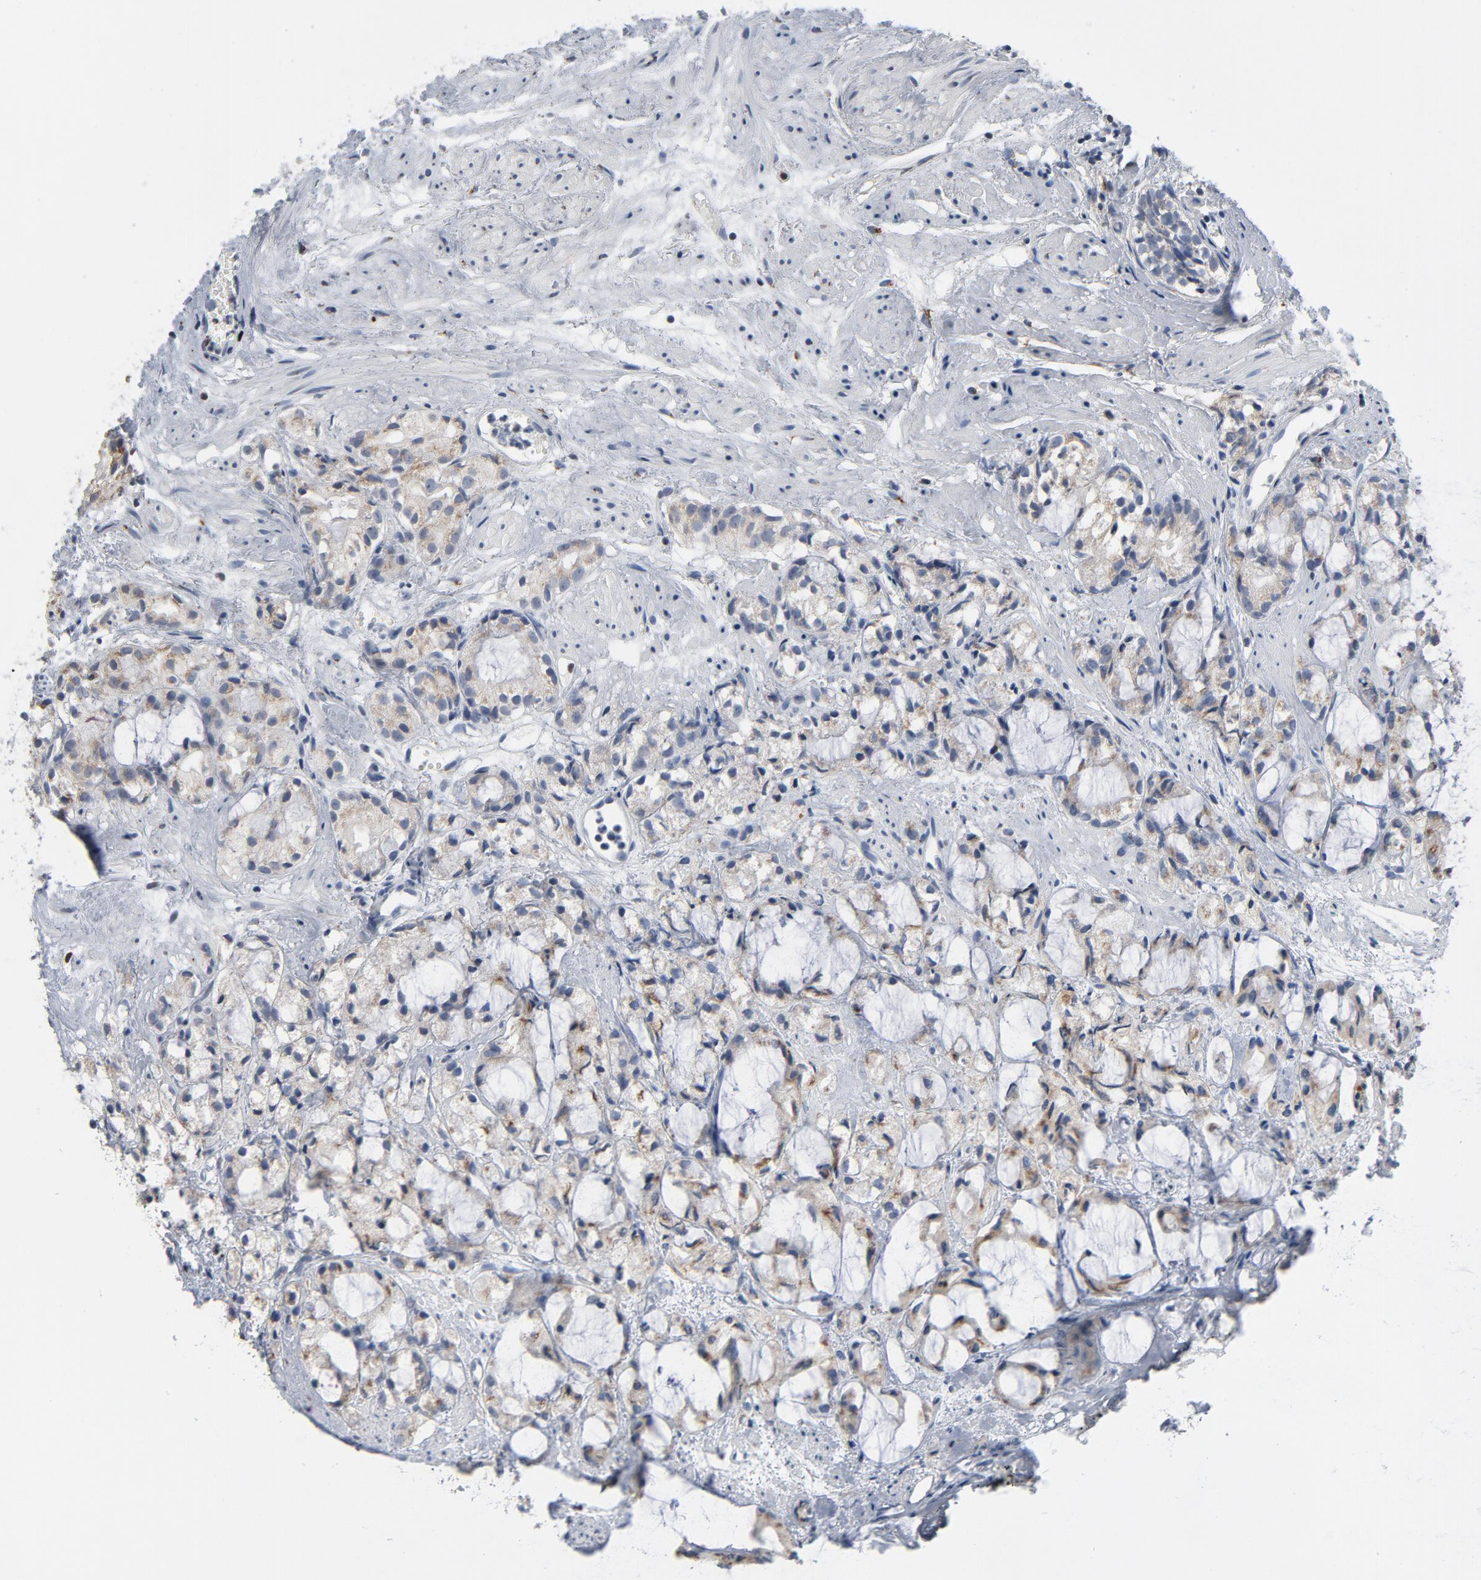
{"staining": {"intensity": "moderate", "quantity": "25%-75%", "location": "cytoplasmic/membranous"}, "tissue": "prostate cancer", "cell_type": "Tumor cells", "image_type": "cancer", "snomed": [{"axis": "morphology", "description": "Adenocarcinoma, High grade"}, {"axis": "topography", "description": "Prostate"}], "caption": "Tumor cells reveal medium levels of moderate cytoplasmic/membranous staining in approximately 25%-75% of cells in prostate cancer (high-grade adenocarcinoma).", "gene": "YIPF6", "patient": {"sex": "male", "age": 85}}